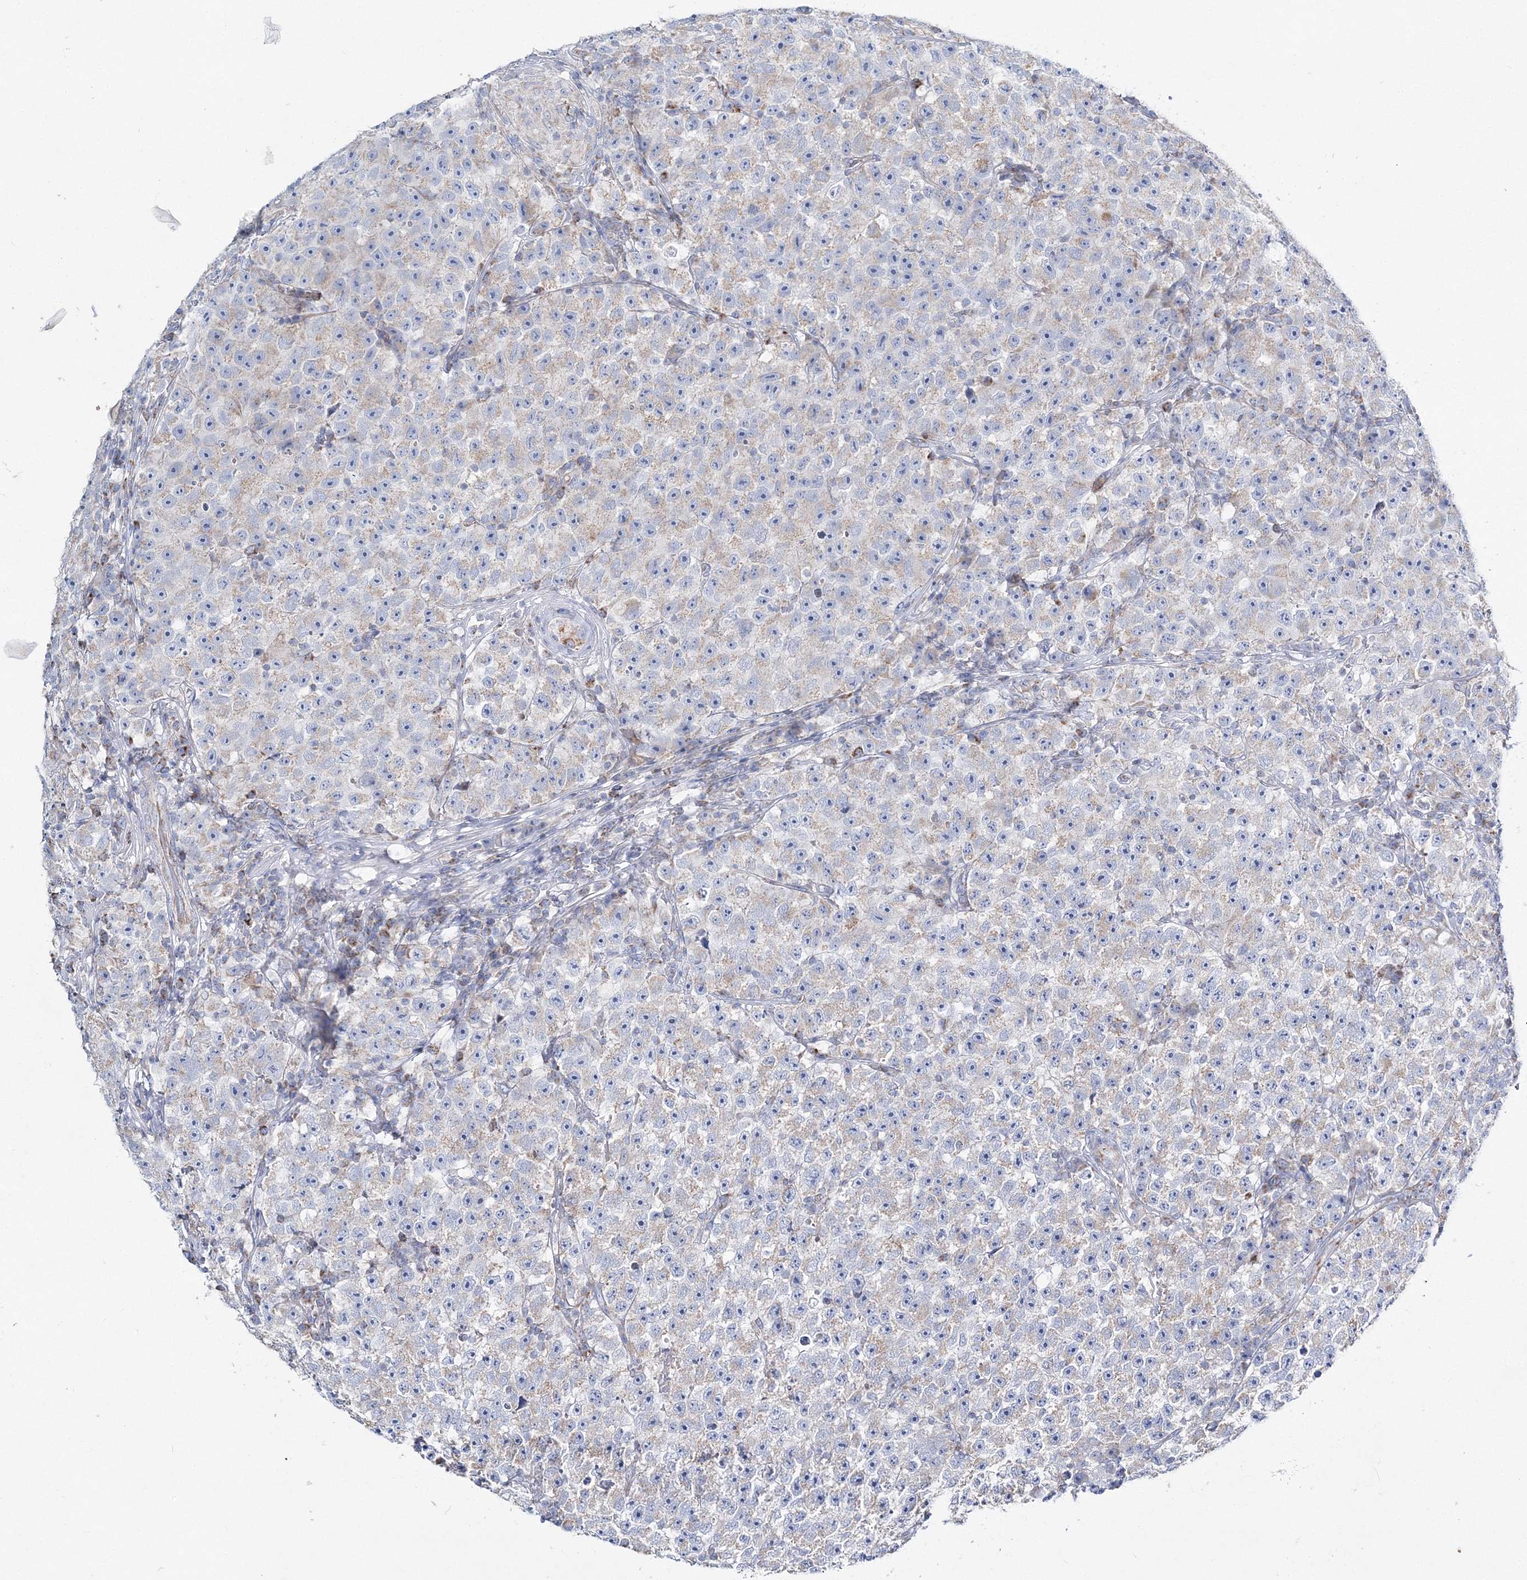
{"staining": {"intensity": "negative", "quantity": "none", "location": "none"}, "tissue": "testis cancer", "cell_type": "Tumor cells", "image_type": "cancer", "snomed": [{"axis": "morphology", "description": "Seminoma, NOS"}, {"axis": "topography", "description": "Testis"}], "caption": "Protein analysis of testis cancer (seminoma) shows no significant expression in tumor cells.", "gene": "HIBCH", "patient": {"sex": "male", "age": 22}}